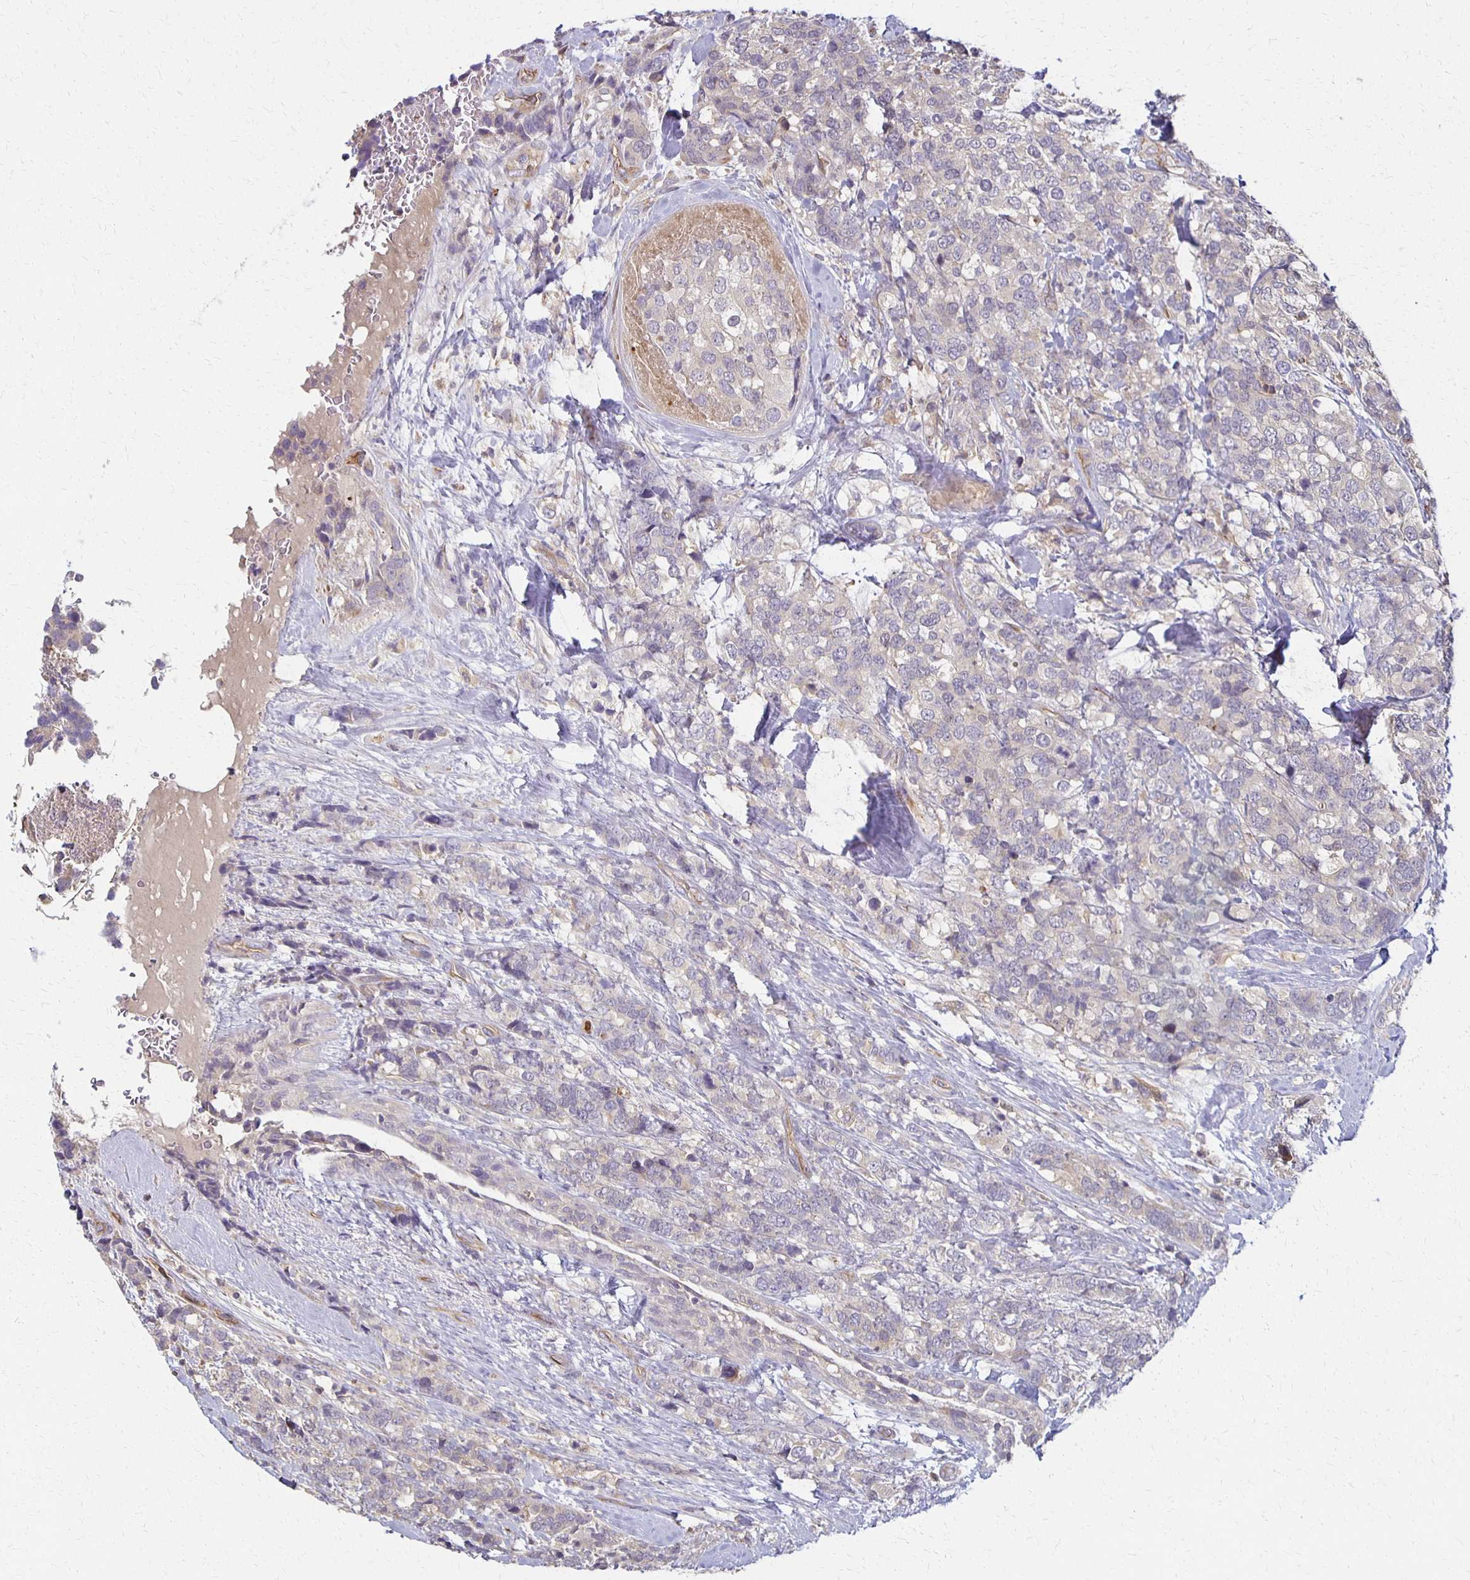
{"staining": {"intensity": "negative", "quantity": "none", "location": "none"}, "tissue": "breast cancer", "cell_type": "Tumor cells", "image_type": "cancer", "snomed": [{"axis": "morphology", "description": "Lobular carcinoma"}, {"axis": "topography", "description": "Breast"}], "caption": "This histopathology image is of breast lobular carcinoma stained with IHC to label a protein in brown with the nuclei are counter-stained blue. There is no staining in tumor cells. The staining was performed using DAB to visualize the protein expression in brown, while the nuclei were stained in blue with hematoxylin (Magnification: 20x).", "gene": "GPX4", "patient": {"sex": "female", "age": 59}}